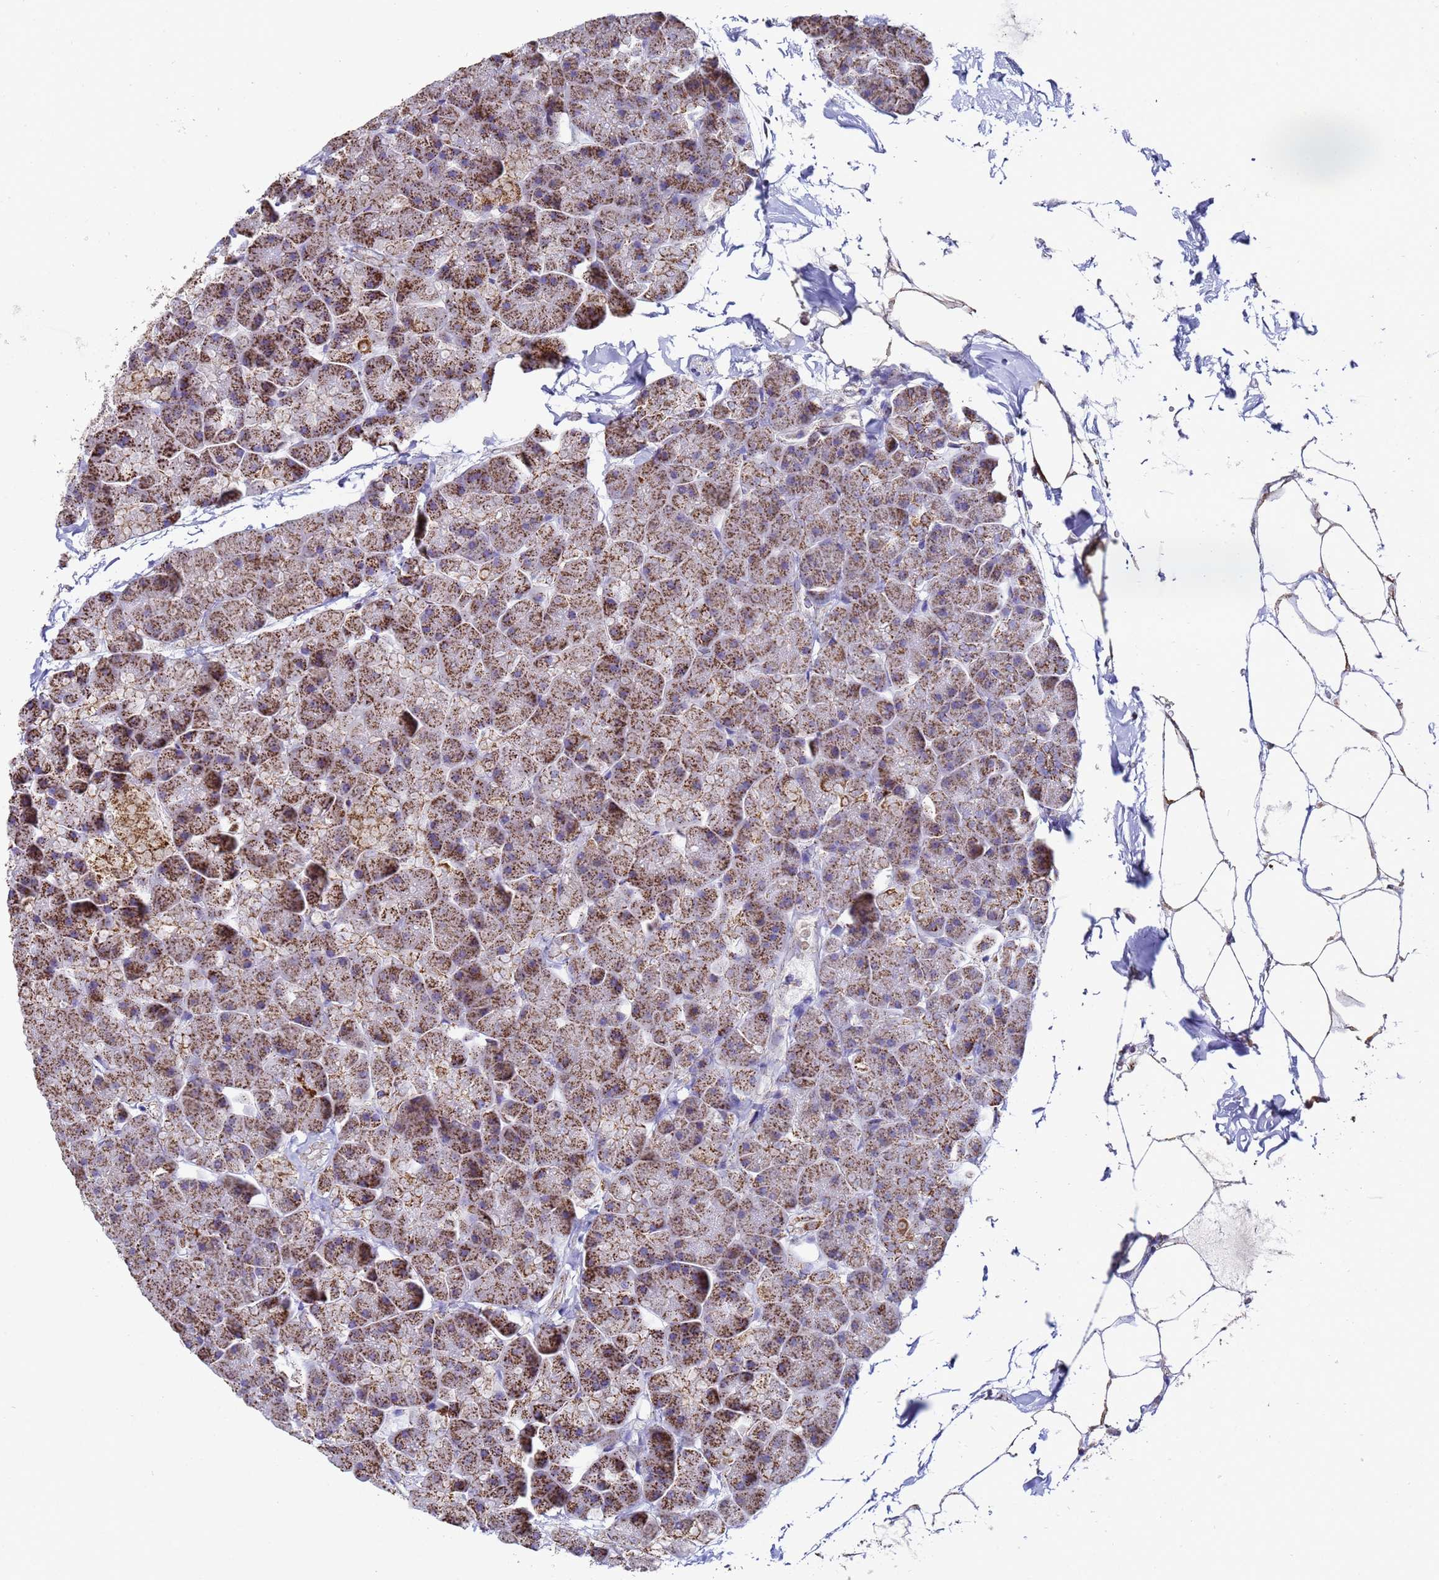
{"staining": {"intensity": "moderate", "quantity": ">75%", "location": "cytoplasmic/membranous"}, "tissue": "pancreas", "cell_type": "Exocrine glandular cells", "image_type": "normal", "snomed": [{"axis": "morphology", "description": "Normal tissue, NOS"}, {"axis": "topography", "description": "Pancreas"}], "caption": "This photomicrograph reveals benign pancreas stained with immunohistochemistry (IHC) to label a protein in brown. The cytoplasmic/membranous of exocrine glandular cells show moderate positivity for the protein. Nuclei are counter-stained blue.", "gene": "MRPS12", "patient": {"sex": "male", "age": 35}}